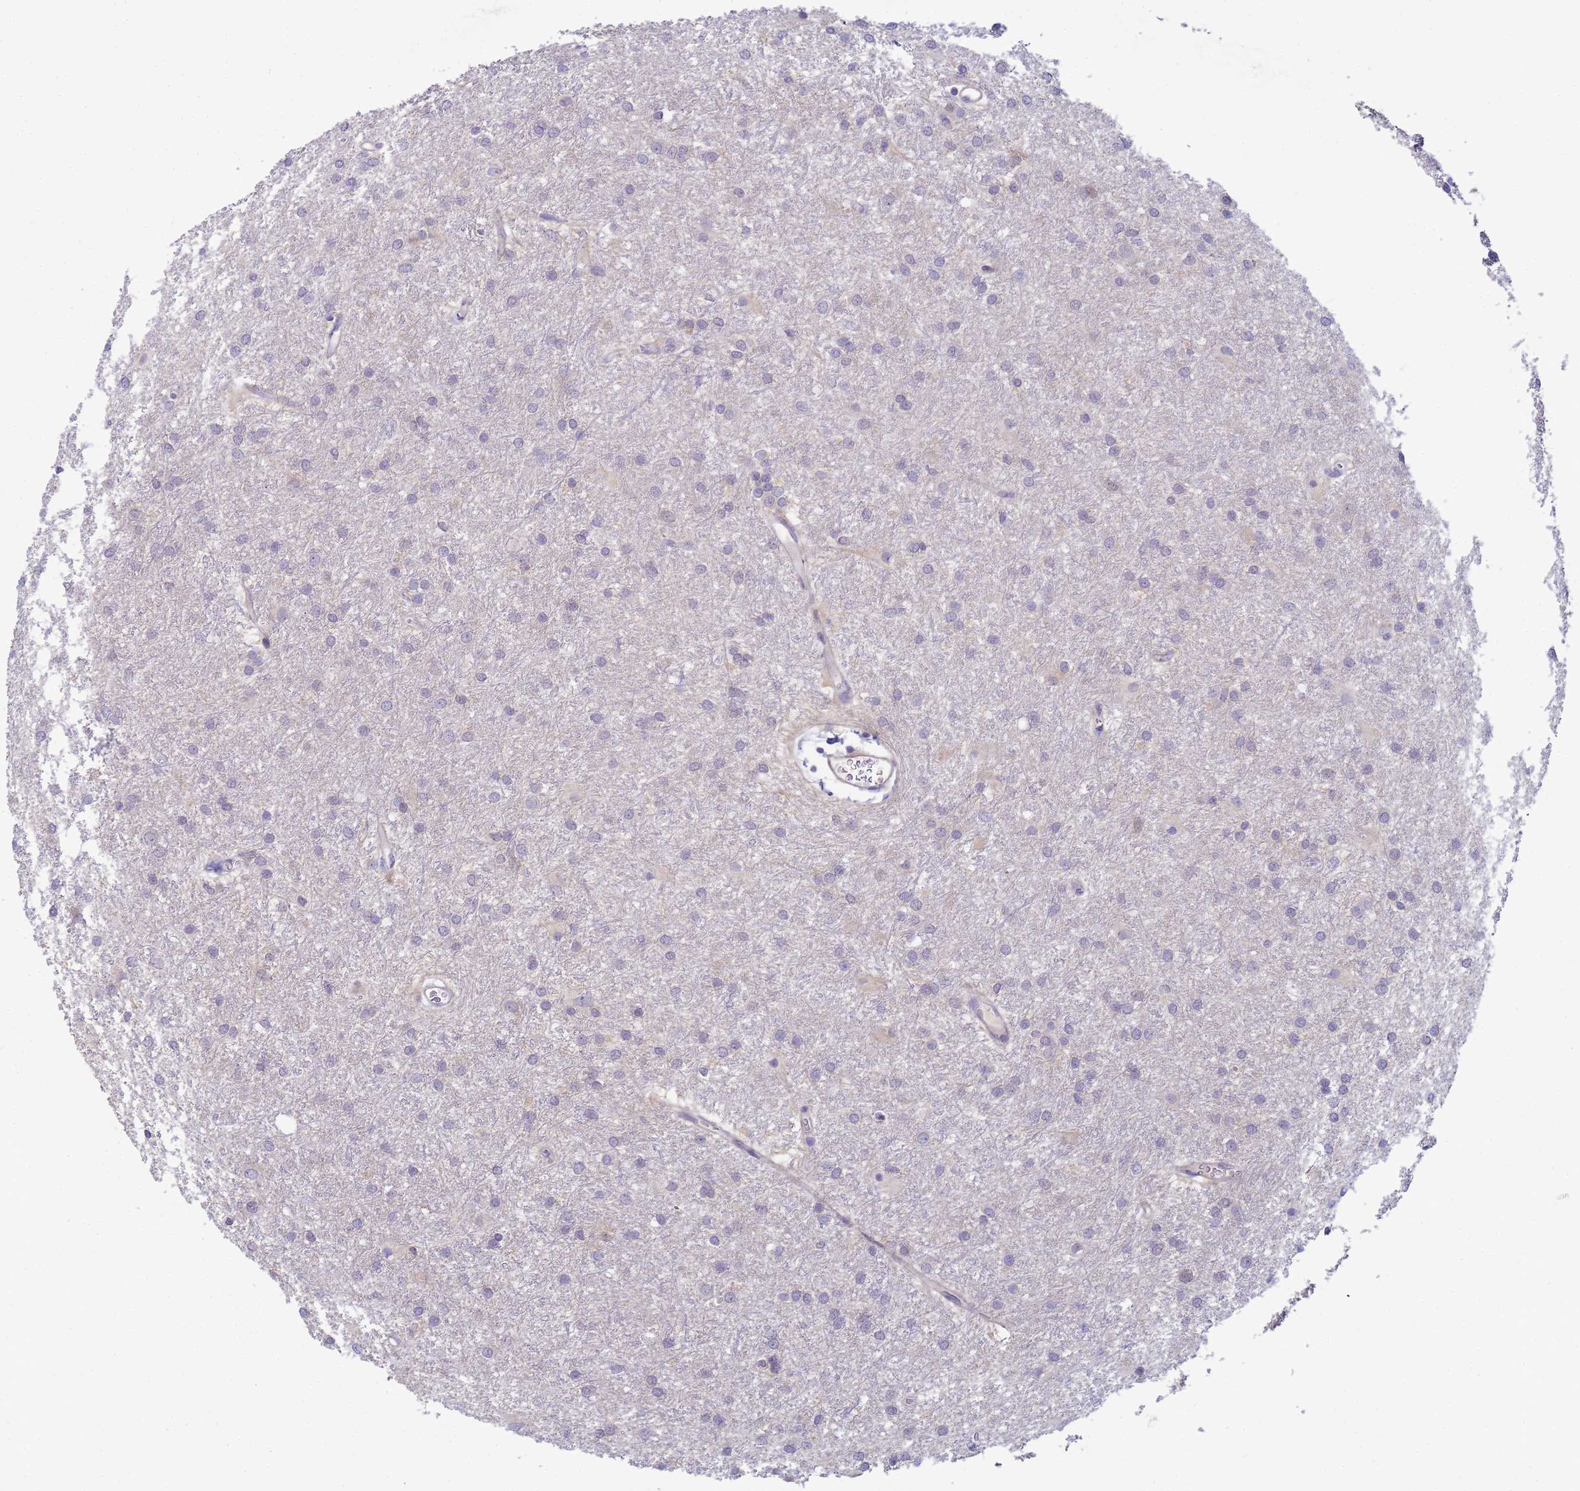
{"staining": {"intensity": "negative", "quantity": "none", "location": "none"}, "tissue": "glioma", "cell_type": "Tumor cells", "image_type": "cancer", "snomed": [{"axis": "morphology", "description": "Glioma, malignant, High grade"}, {"axis": "topography", "description": "Brain"}], "caption": "Immunohistochemistry (IHC) histopathology image of human malignant high-grade glioma stained for a protein (brown), which displays no staining in tumor cells.", "gene": "KLHL13", "patient": {"sex": "female", "age": 50}}